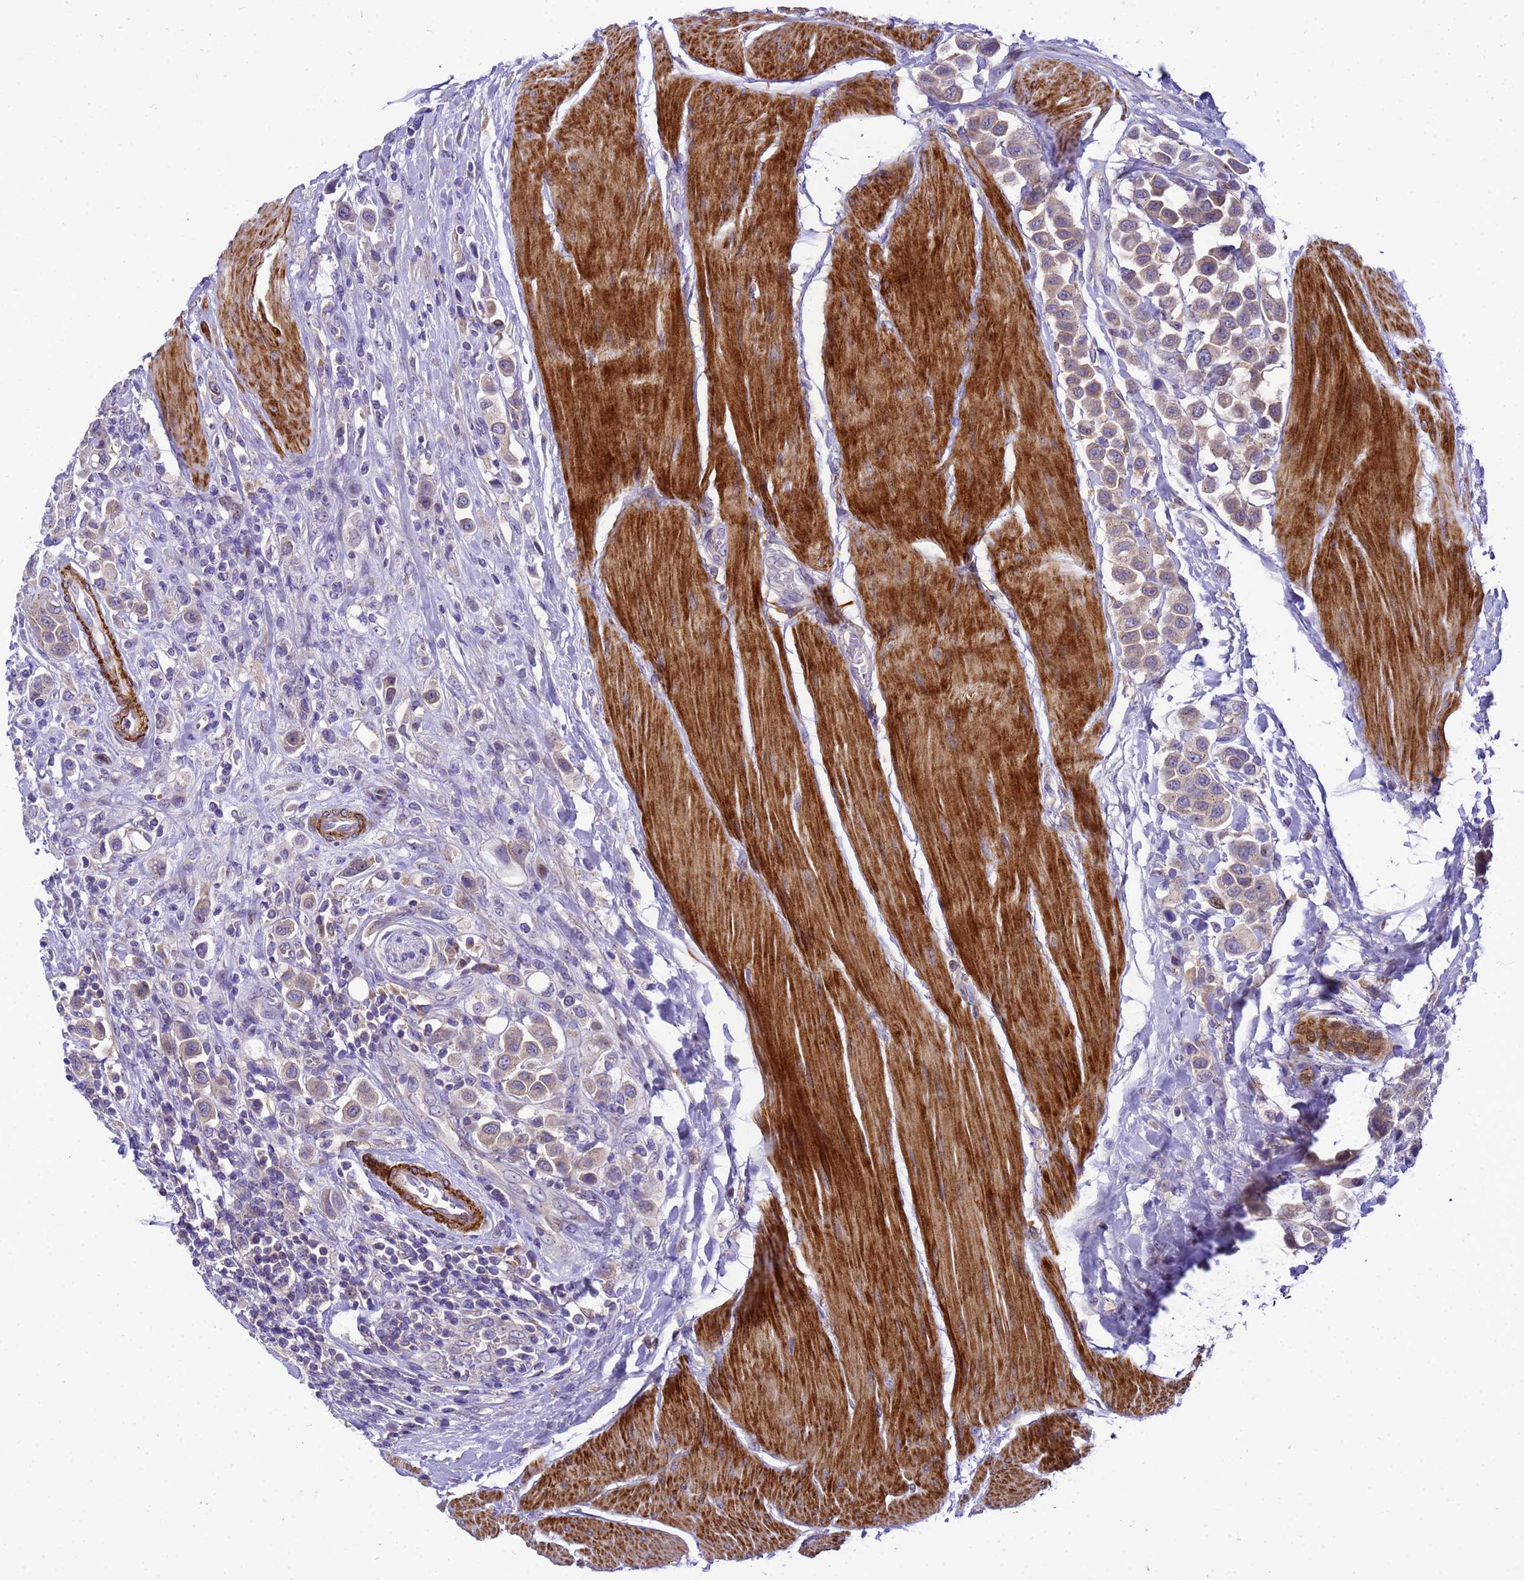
{"staining": {"intensity": "weak", "quantity": "25%-75%", "location": "cytoplasmic/membranous"}, "tissue": "urothelial cancer", "cell_type": "Tumor cells", "image_type": "cancer", "snomed": [{"axis": "morphology", "description": "Urothelial carcinoma, High grade"}, {"axis": "topography", "description": "Urinary bladder"}], "caption": "Protein expression analysis of human urothelial cancer reveals weak cytoplasmic/membranous staining in approximately 25%-75% of tumor cells.", "gene": "POP7", "patient": {"sex": "male", "age": 50}}